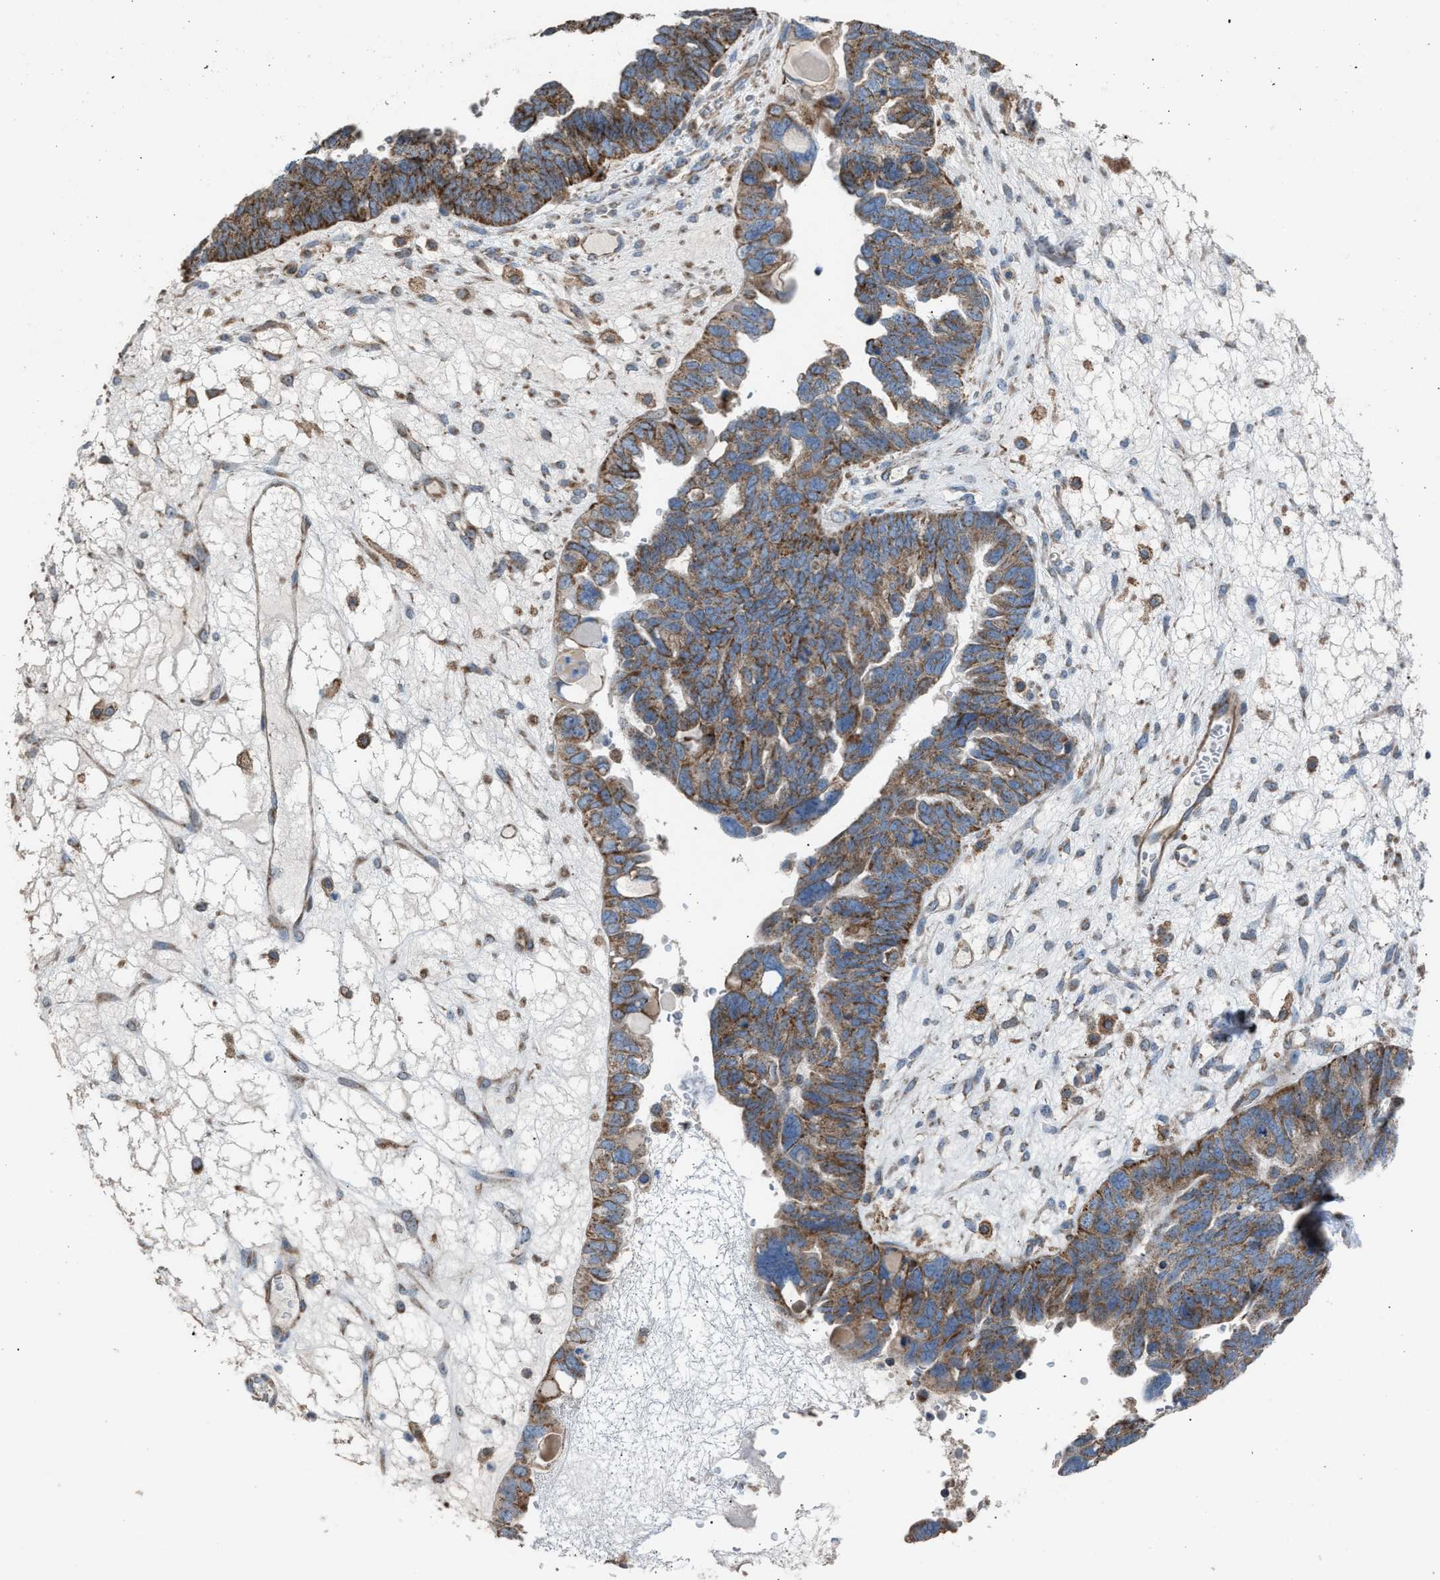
{"staining": {"intensity": "moderate", "quantity": ">75%", "location": "cytoplasmic/membranous"}, "tissue": "ovarian cancer", "cell_type": "Tumor cells", "image_type": "cancer", "snomed": [{"axis": "morphology", "description": "Cystadenocarcinoma, serous, NOS"}, {"axis": "topography", "description": "Ovary"}], "caption": "Ovarian cancer stained with DAB IHC exhibits medium levels of moderate cytoplasmic/membranous staining in about >75% of tumor cells. The staining was performed using DAB (3,3'-diaminobenzidine) to visualize the protein expression in brown, while the nuclei were stained in blue with hematoxylin (Magnification: 20x).", "gene": "SLC10A3", "patient": {"sex": "female", "age": 79}}